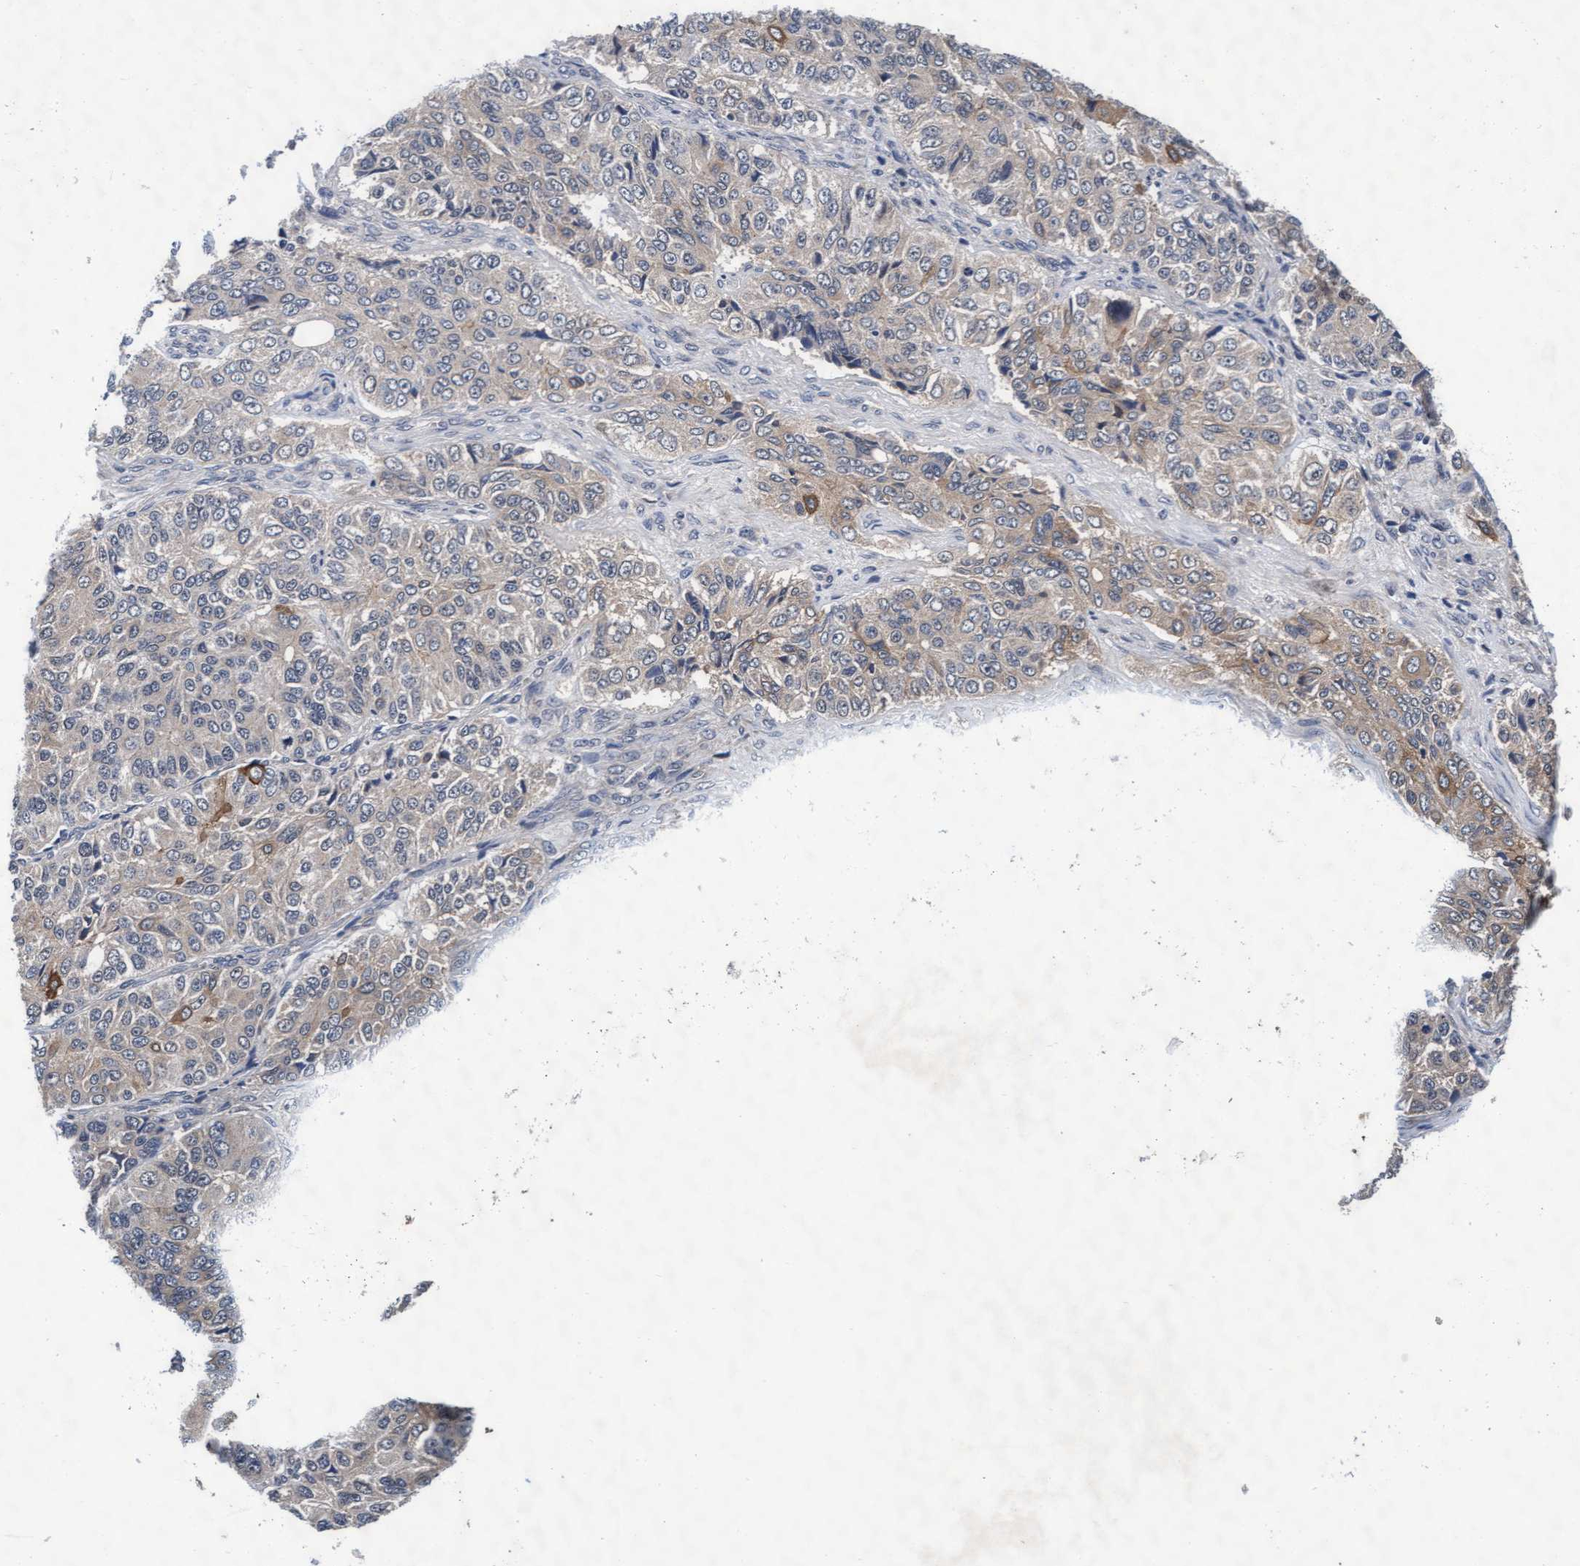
{"staining": {"intensity": "weak", "quantity": "25%-75%", "location": "cytoplasmic/membranous"}, "tissue": "ovarian cancer", "cell_type": "Tumor cells", "image_type": "cancer", "snomed": [{"axis": "morphology", "description": "Carcinoma, endometroid"}, {"axis": "topography", "description": "Ovary"}], "caption": "An image of human ovarian cancer (endometroid carcinoma) stained for a protein displays weak cytoplasmic/membranous brown staining in tumor cells.", "gene": "EFCAB13", "patient": {"sex": "female", "age": 51}}